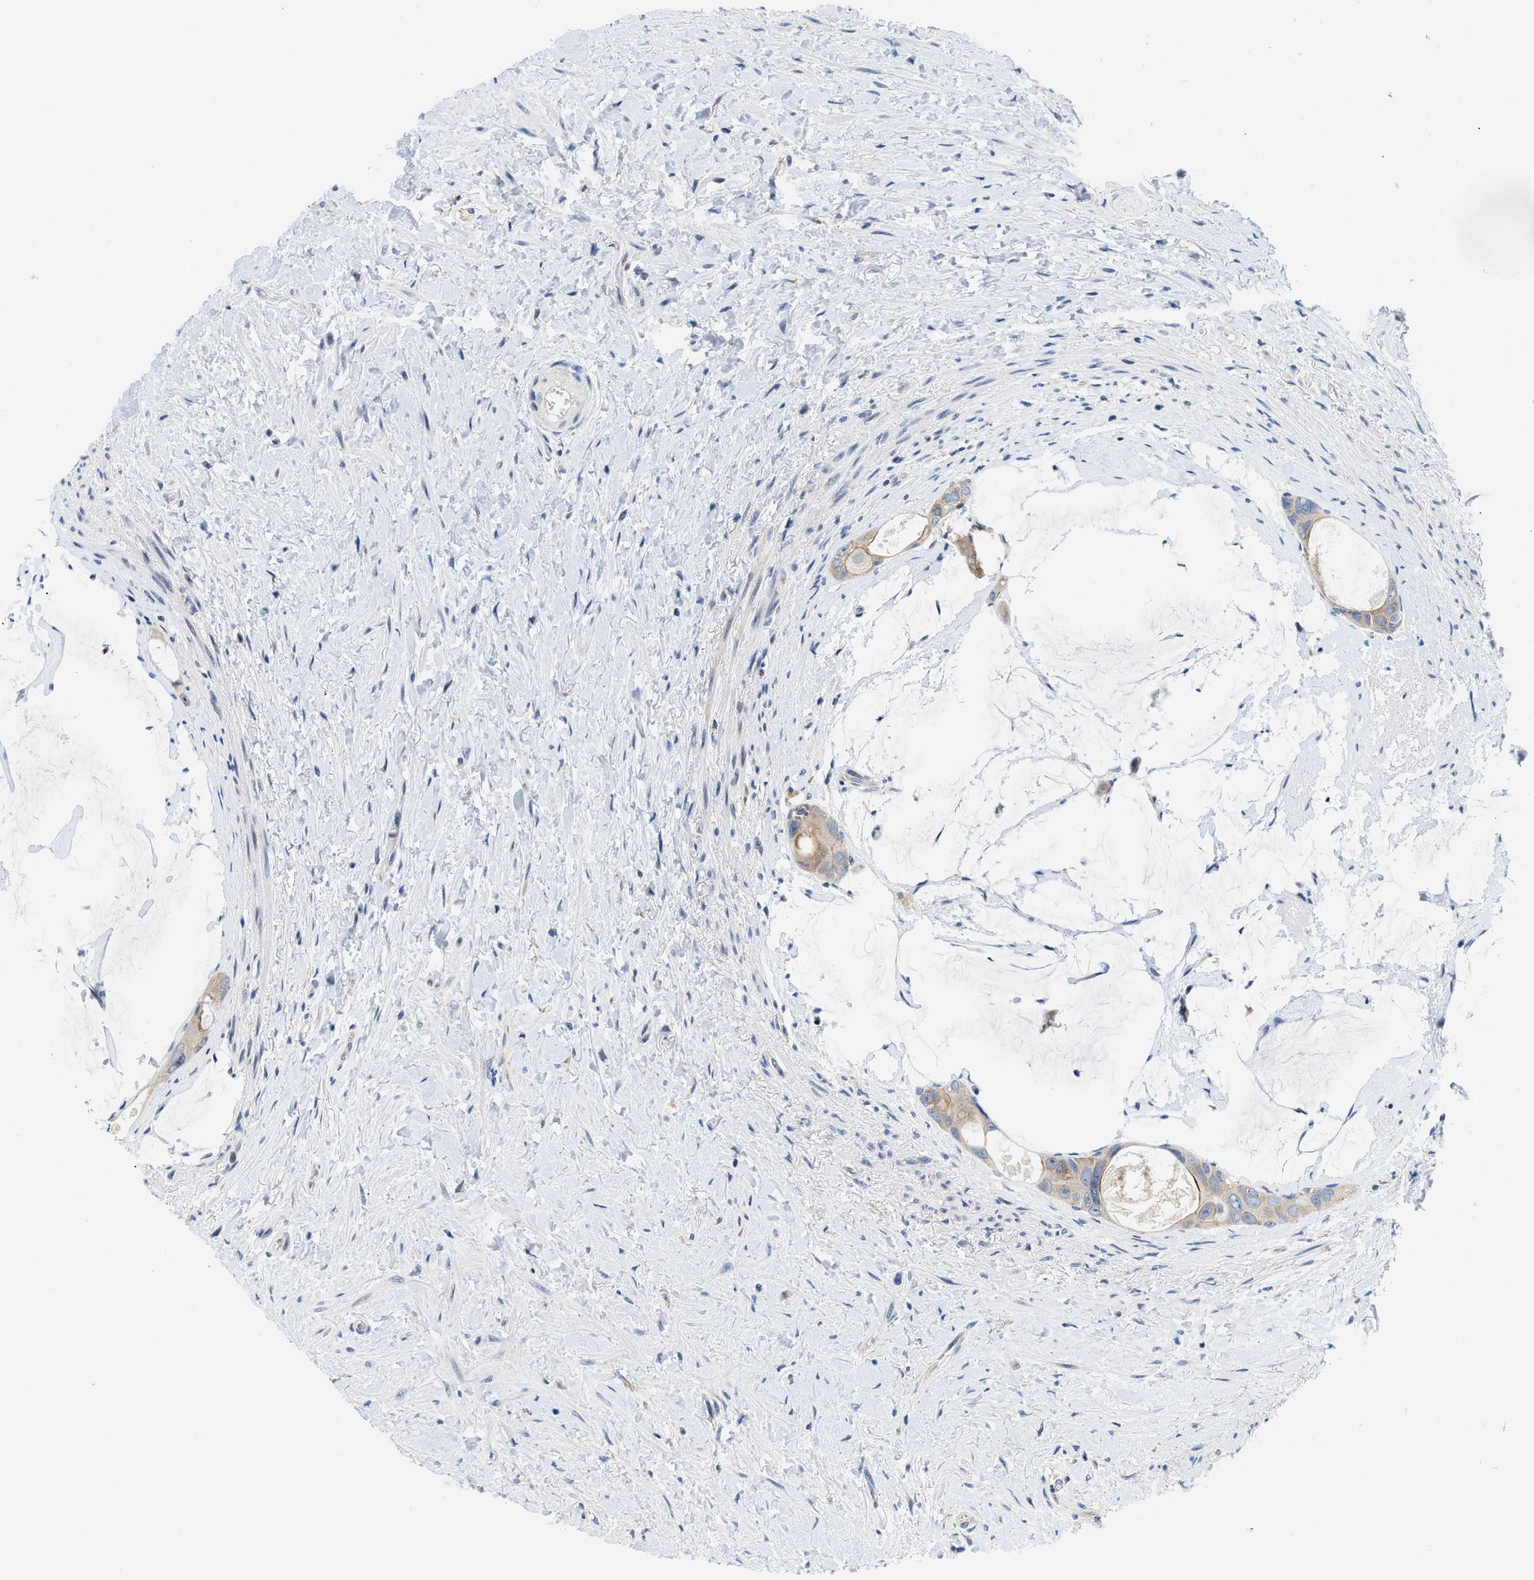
{"staining": {"intensity": "weak", "quantity": "25%-75%", "location": "cytoplasmic/membranous"}, "tissue": "colorectal cancer", "cell_type": "Tumor cells", "image_type": "cancer", "snomed": [{"axis": "morphology", "description": "Adenocarcinoma, NOS"}, {"axis": "topography", "description": "Rectum"}], "caption": "Immunohistochemistry of human colorectal cancer (adenocarcinoma) shows low levels of weak cytoplasmic/membranous expression in about 25%-75% of tumor cells.", "gene": "IKBKE", "patient": {"sex": "male", "age": 51}}